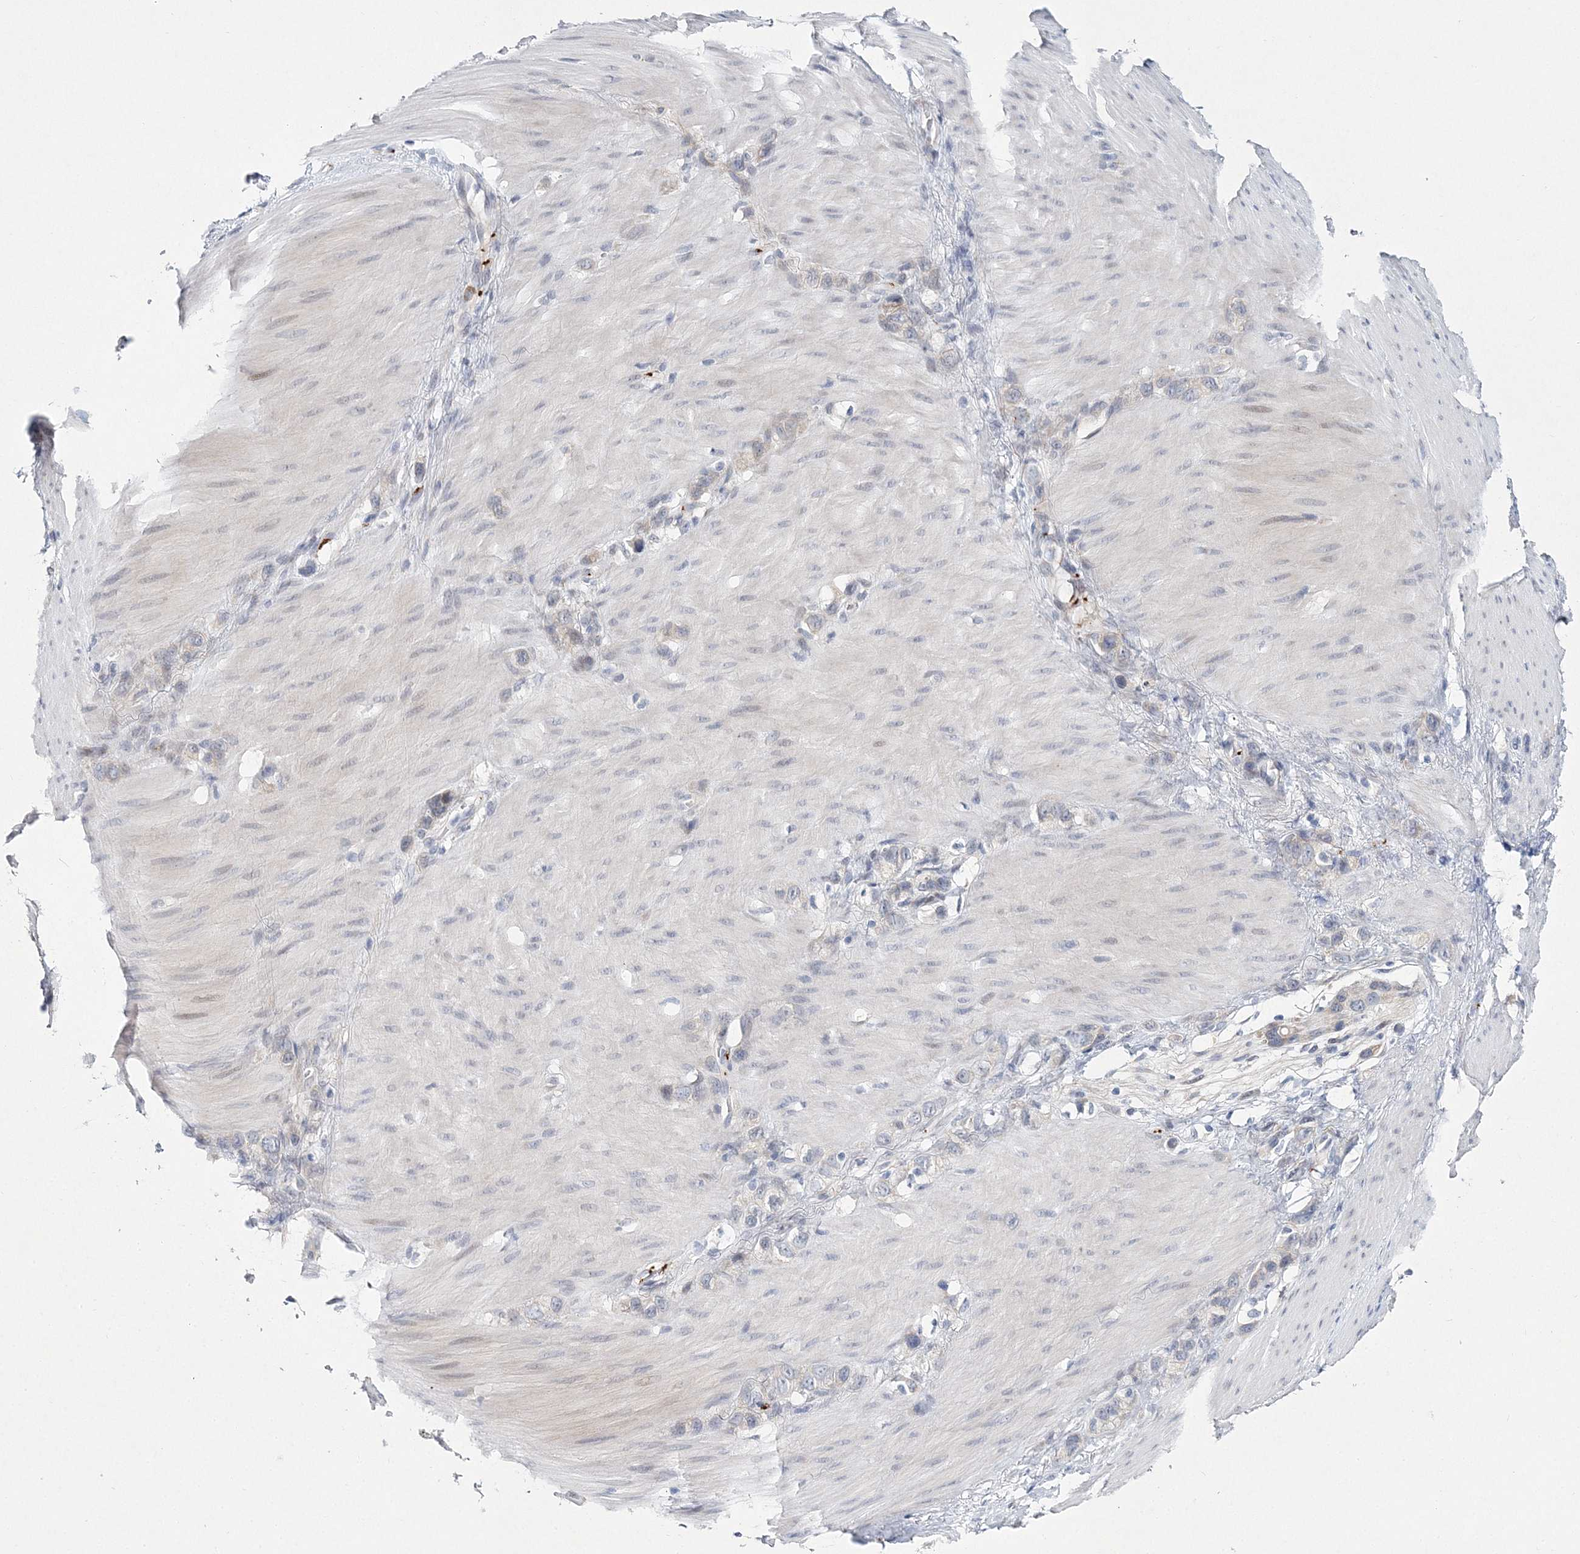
{"staining": {"intensity": "negative", "quantity": "none", "location": "none"}, "tissue": "stomach cancer", "cell_type": "Tumor cells", "image_type": "cancer", "snomed": [{"axis": "morphology", "description": "Normal tissue, NOS"}, {"axis": "morphology", "description": "Adenocarcinoma, NOS"}, {"axis": "morphology", "description": "Adenocarcinoma, High grade"}, {"axis": "topography", "description": "Stomach, upper"}, {"axis": "topography", "description": "Stomach"}], "caption": "A micrograph of human adenocarcinoma (stomach) is negative for staining in tumor cells. Nuclei are stained in blue.", "gene": "MYOZ2", "patient": {"sex": "female", "age": 65}}